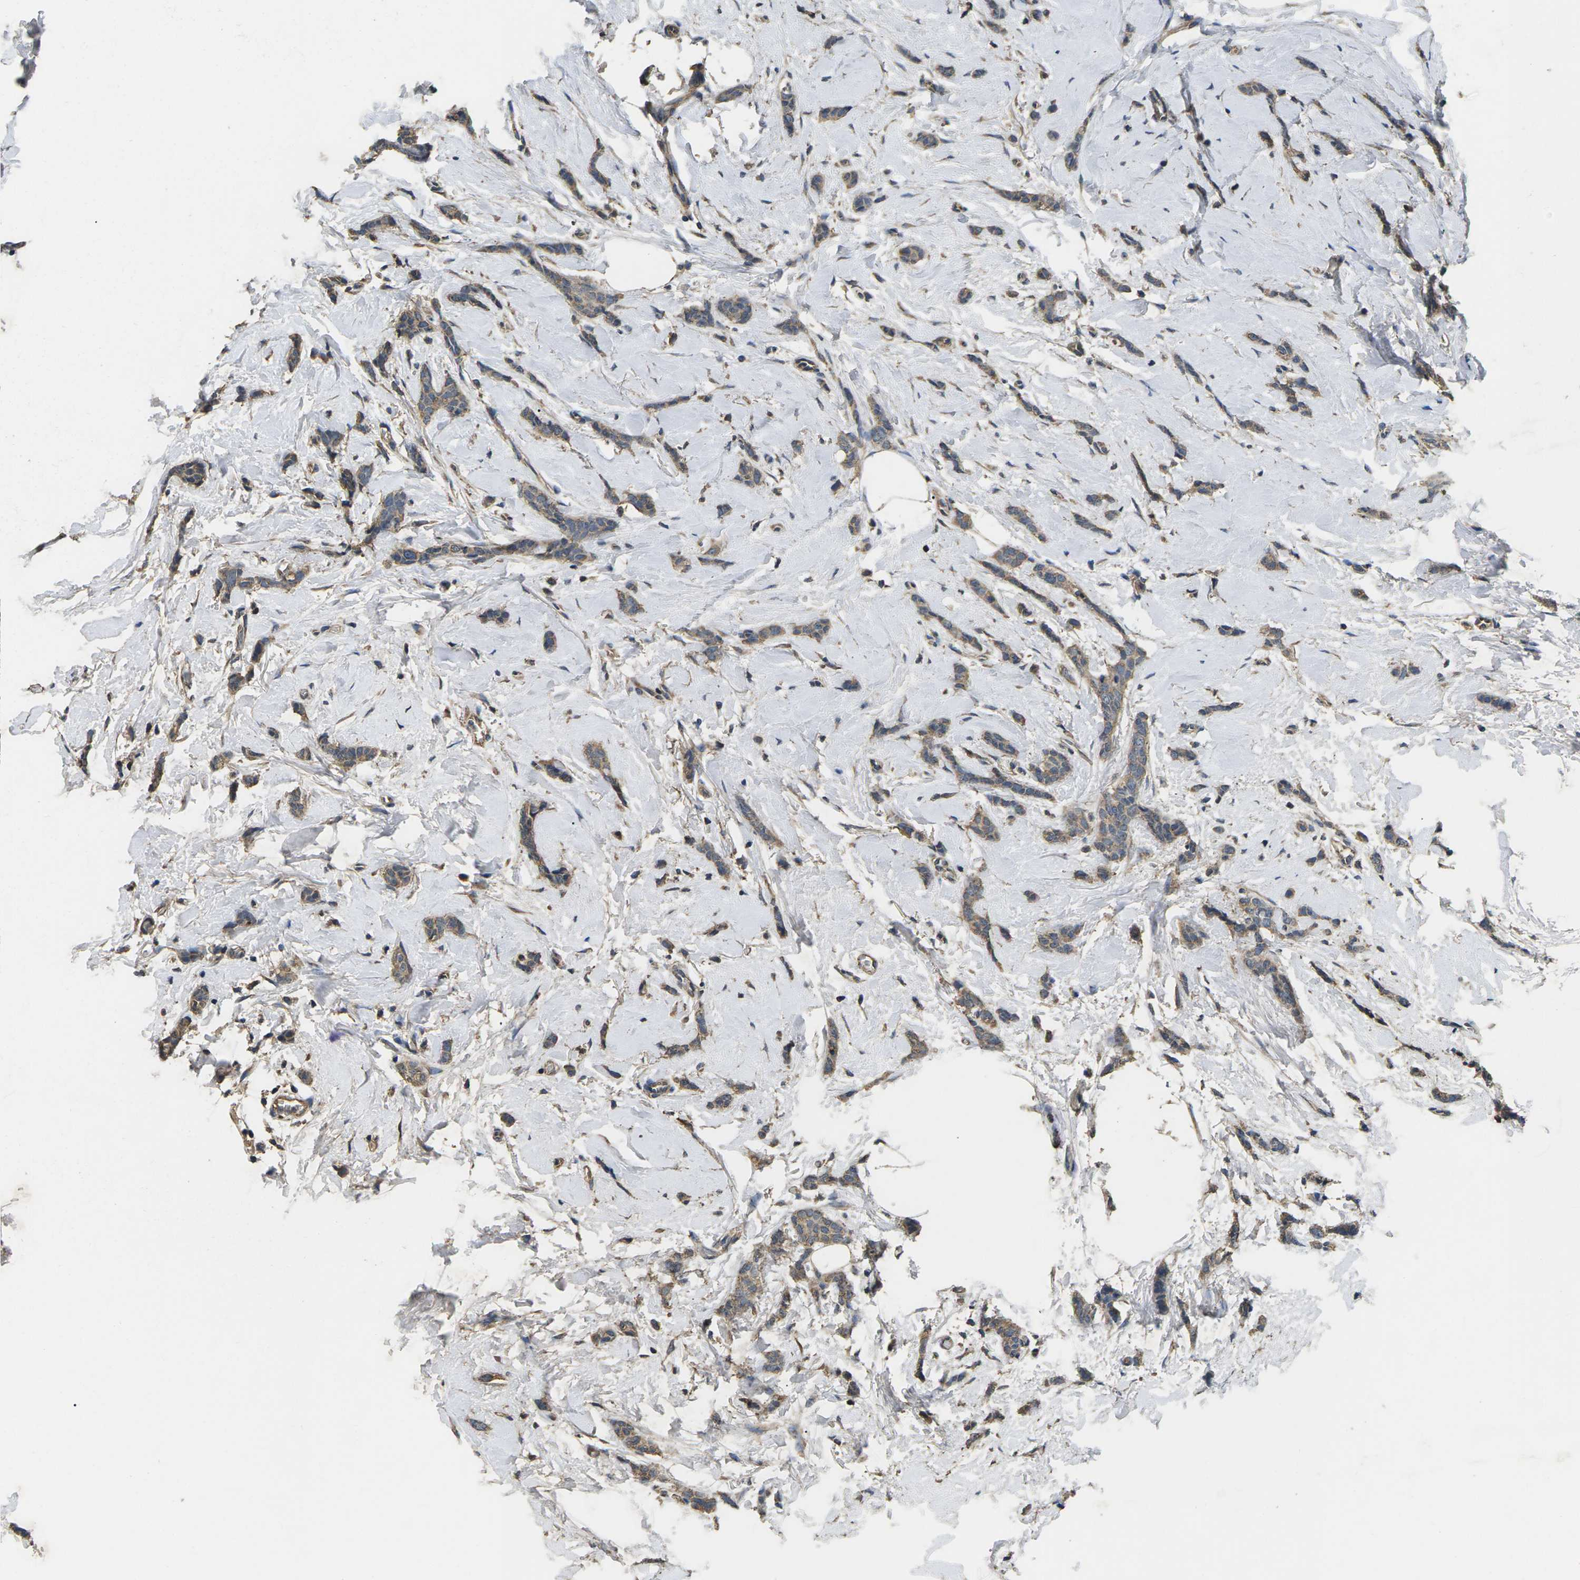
{"staining": {"intensity": "weak", "quantity": ">75%", "location": "cytoplasmic/membranous"}, "tissue": "breast cancer", "cell_type": "Tumor cells", "image_type": "cancer", "snomed": [{"axis": "morphology", "description": "Lobular carcinoma"}, {"axis": "topography", "description": "Skin"}, {"axis": "topography", "description": "Breast"}], "caption": "Weak cytoplasmic/membranous staining for a protein is appreciated in about >75% of tumor cells of breast cancer using IHC.", "gene": "B4GAT1", "patient": {"sex": "female", "age": 46}}